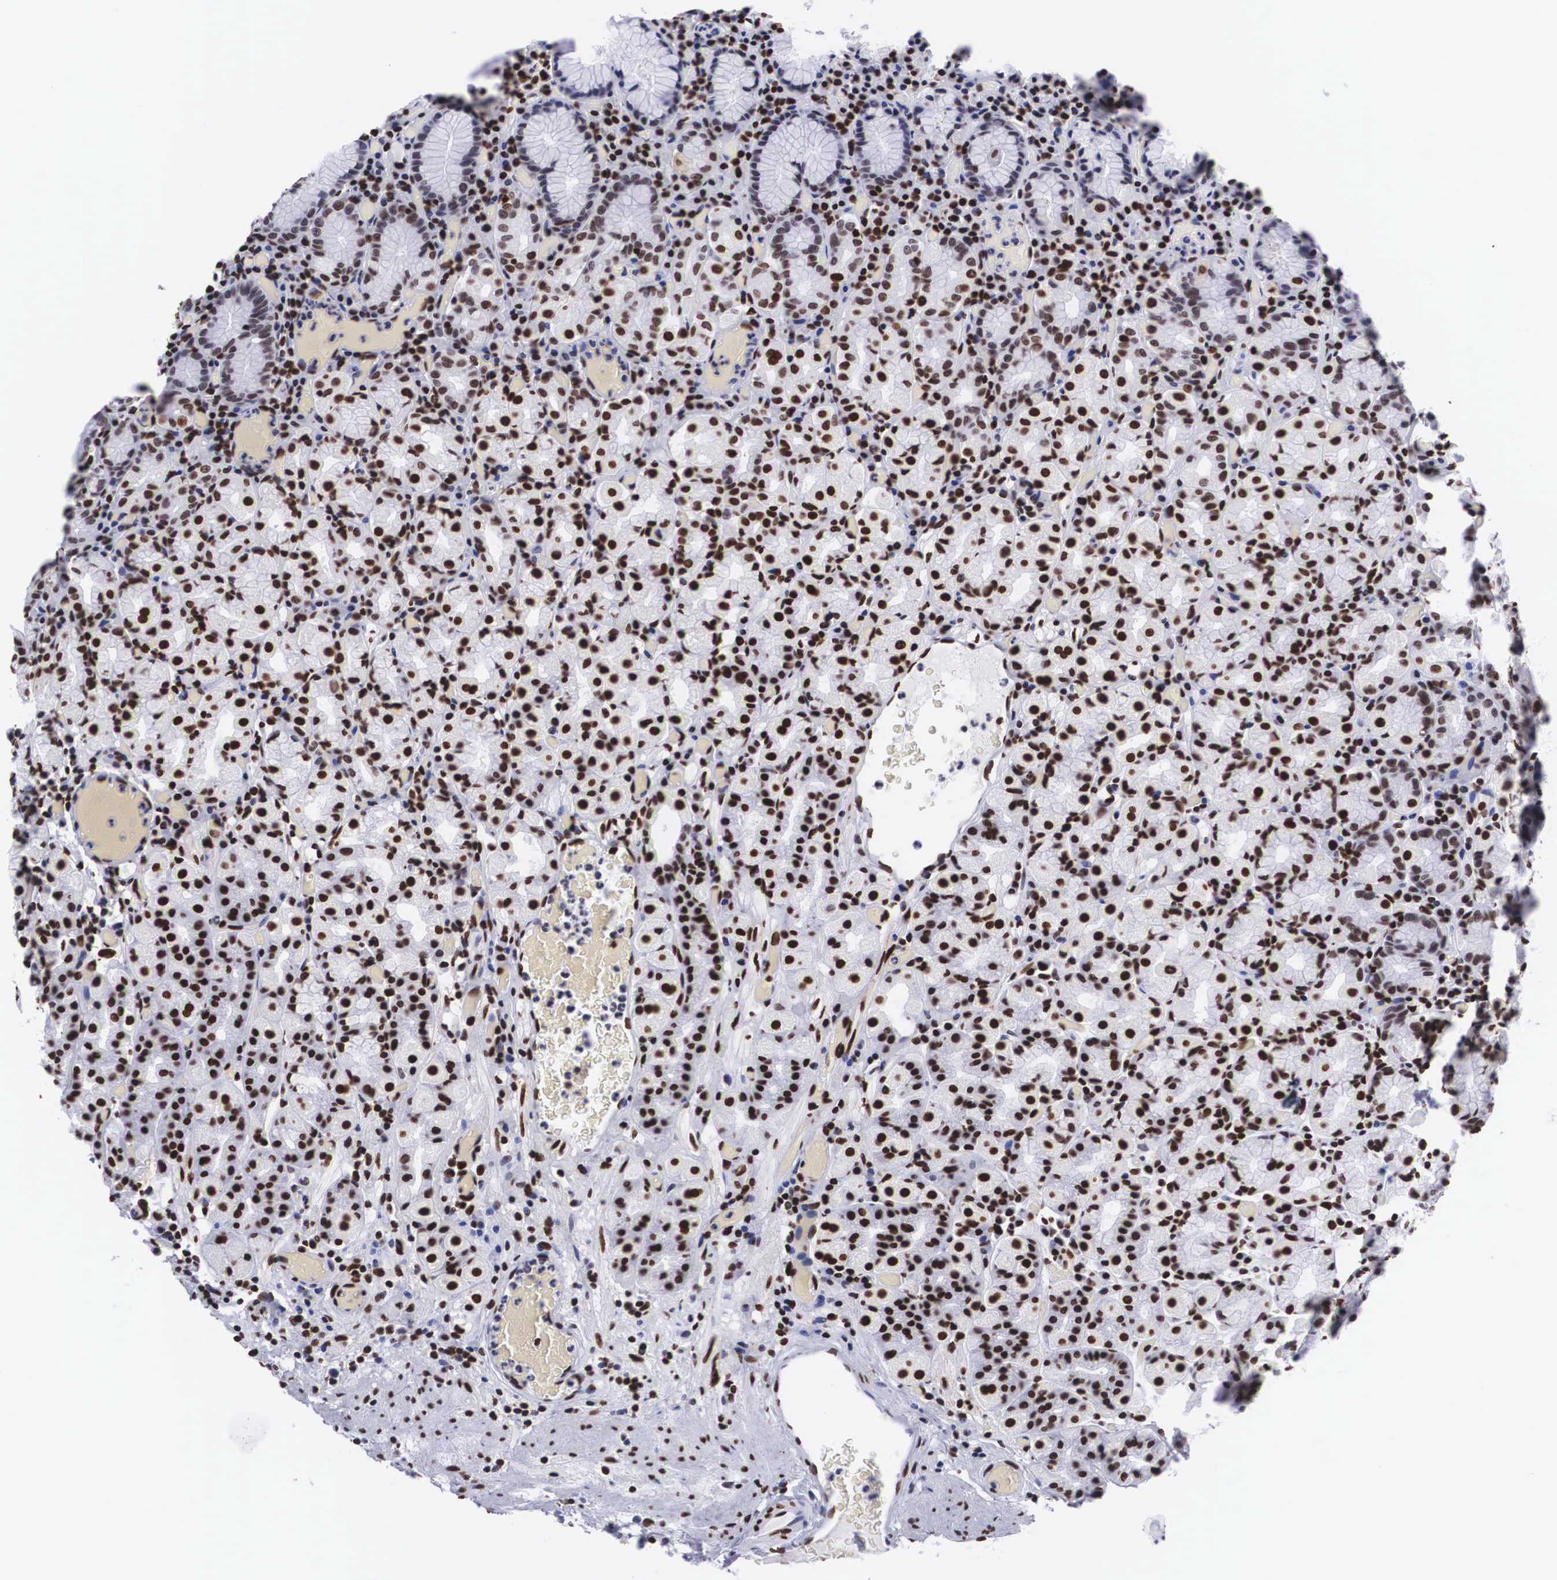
{"staining": {"intensity": "strong", "quantity": "25%-75%", "location": "nuclear"}, "tissue": "stomach", "cell_type": "Glandular cells", "image_type": "normal", "snomed": [{"axis": "morphology", "description": "Normal tissue, NOS"}, {"axis": "topography", "description": "Stomach, lower"}], "caption": "Normal stomach was stained to show a protein in brown. There is high levels of strong nuclear expression in approximately 25%-75% of glandular cells.", "gene": "MECP2", "patient": {"sex": "male", "age": 58}}